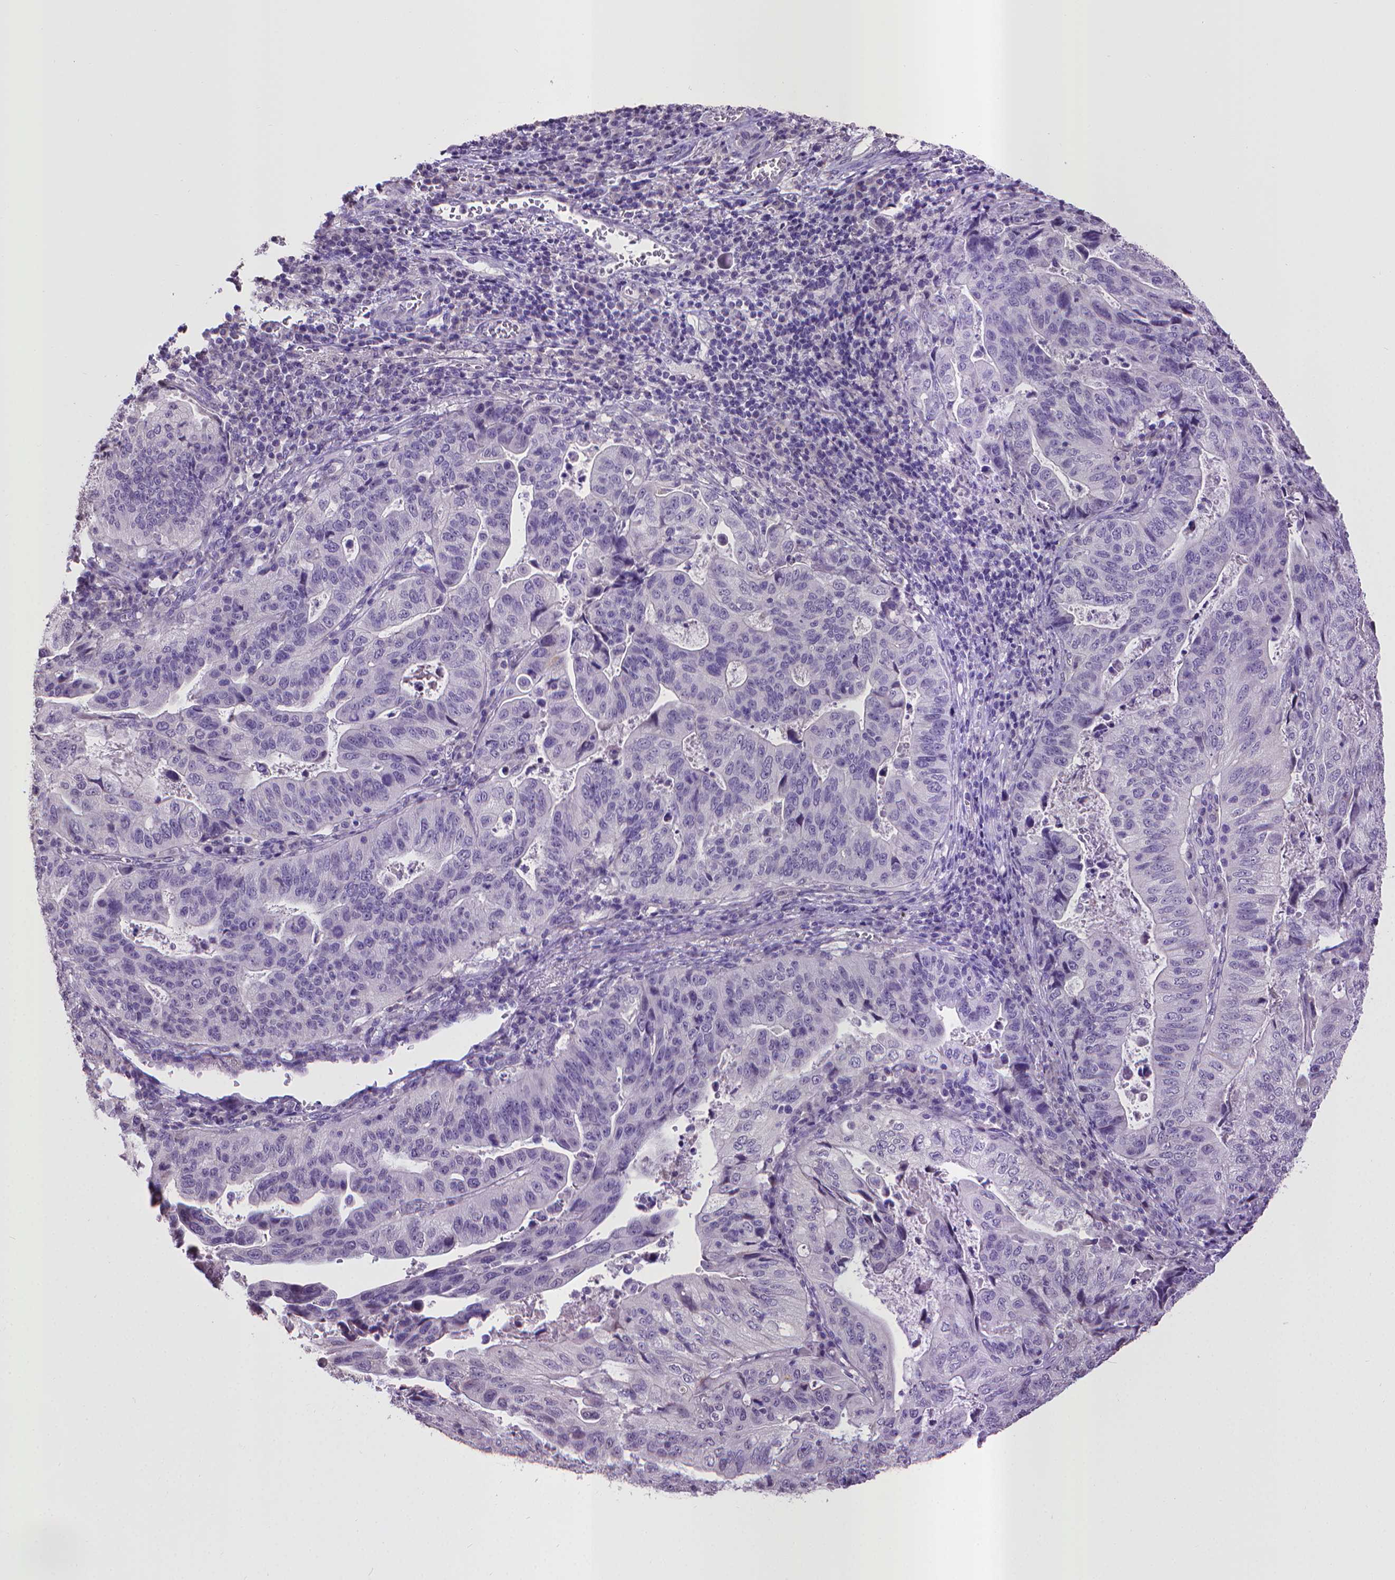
{"staining": {"intensity": "negative", "quantity": "none", "location": "none"}, "tissue": "stomach cancer", "cell_type": "Tumor cells", "image_type": "cancer", "snomed": [{"axis": "morphology", "description": "Adenocarcinoma, NOS"}, {"axis": "topography", "description": "Stomach, upper"}], "caption": "DAB immunohistochemical staining of human stomach cancer (adenocarcinoma) demonstrates no significant expression in tumor cells.", "gene": "CPM", "patient": {"sex": "female", "age": 67}}